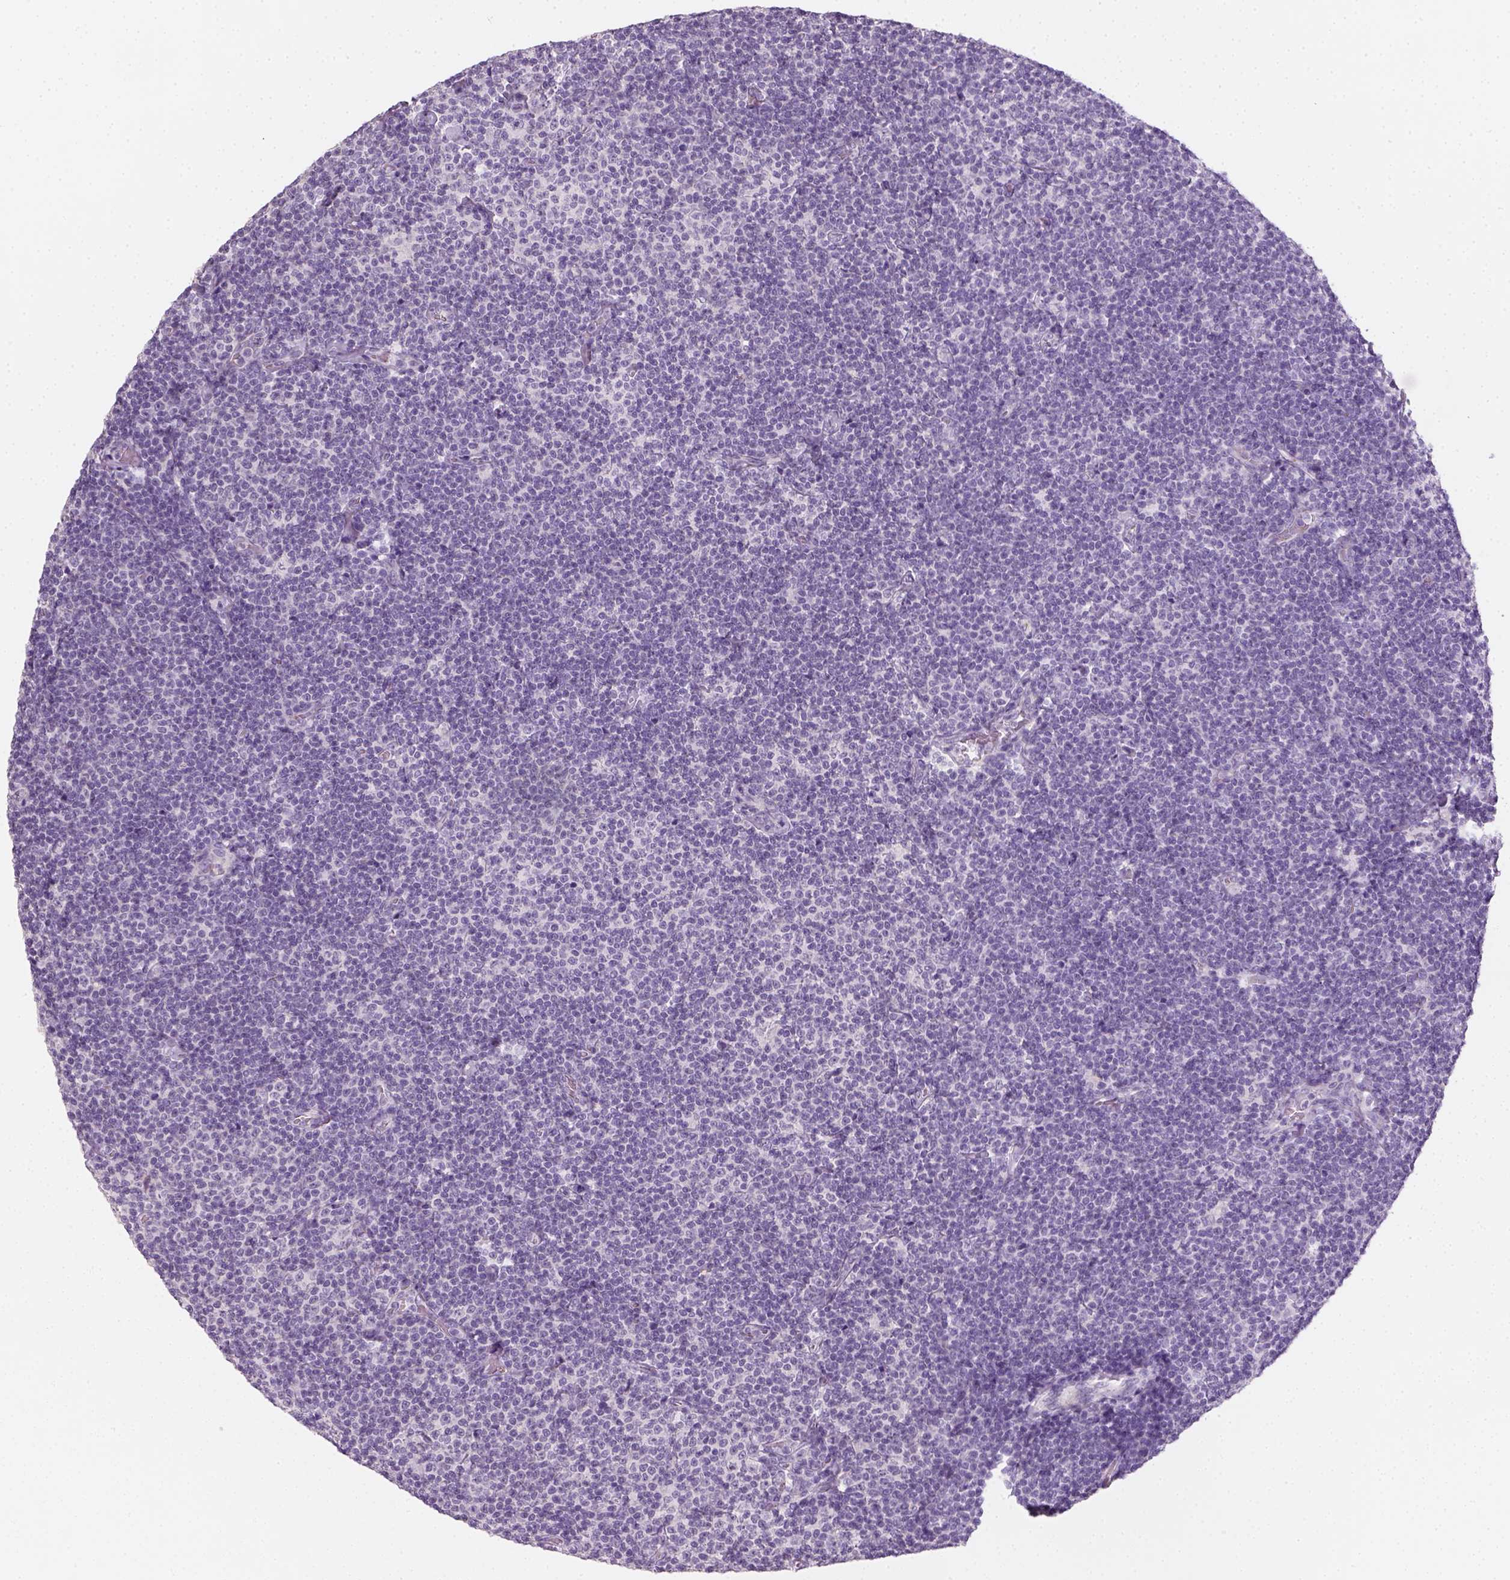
{"staining": {"intensity": "negative", "quantity": "none", "location": "none"}, "tissue": "lymphoma", "cell_type": "Tumor cells", "image_type": "cancer", "snomed": [{"axis": "morphology", "description": "Malignant lymphoma, non-Hodgkin's type, Low grade"}, {"axis": "topography", "description": "Lymph node"}], "caption": "This histopathology image is of low-grade malignant lymphoma, non-Hodgkin's type stained with IHC to label a protein in brown with the nuclei are counter-stained blue. There is no staining in tumor cells.", "gene": "FAM163B", "patient": {"sex": "male", "age": 81}}